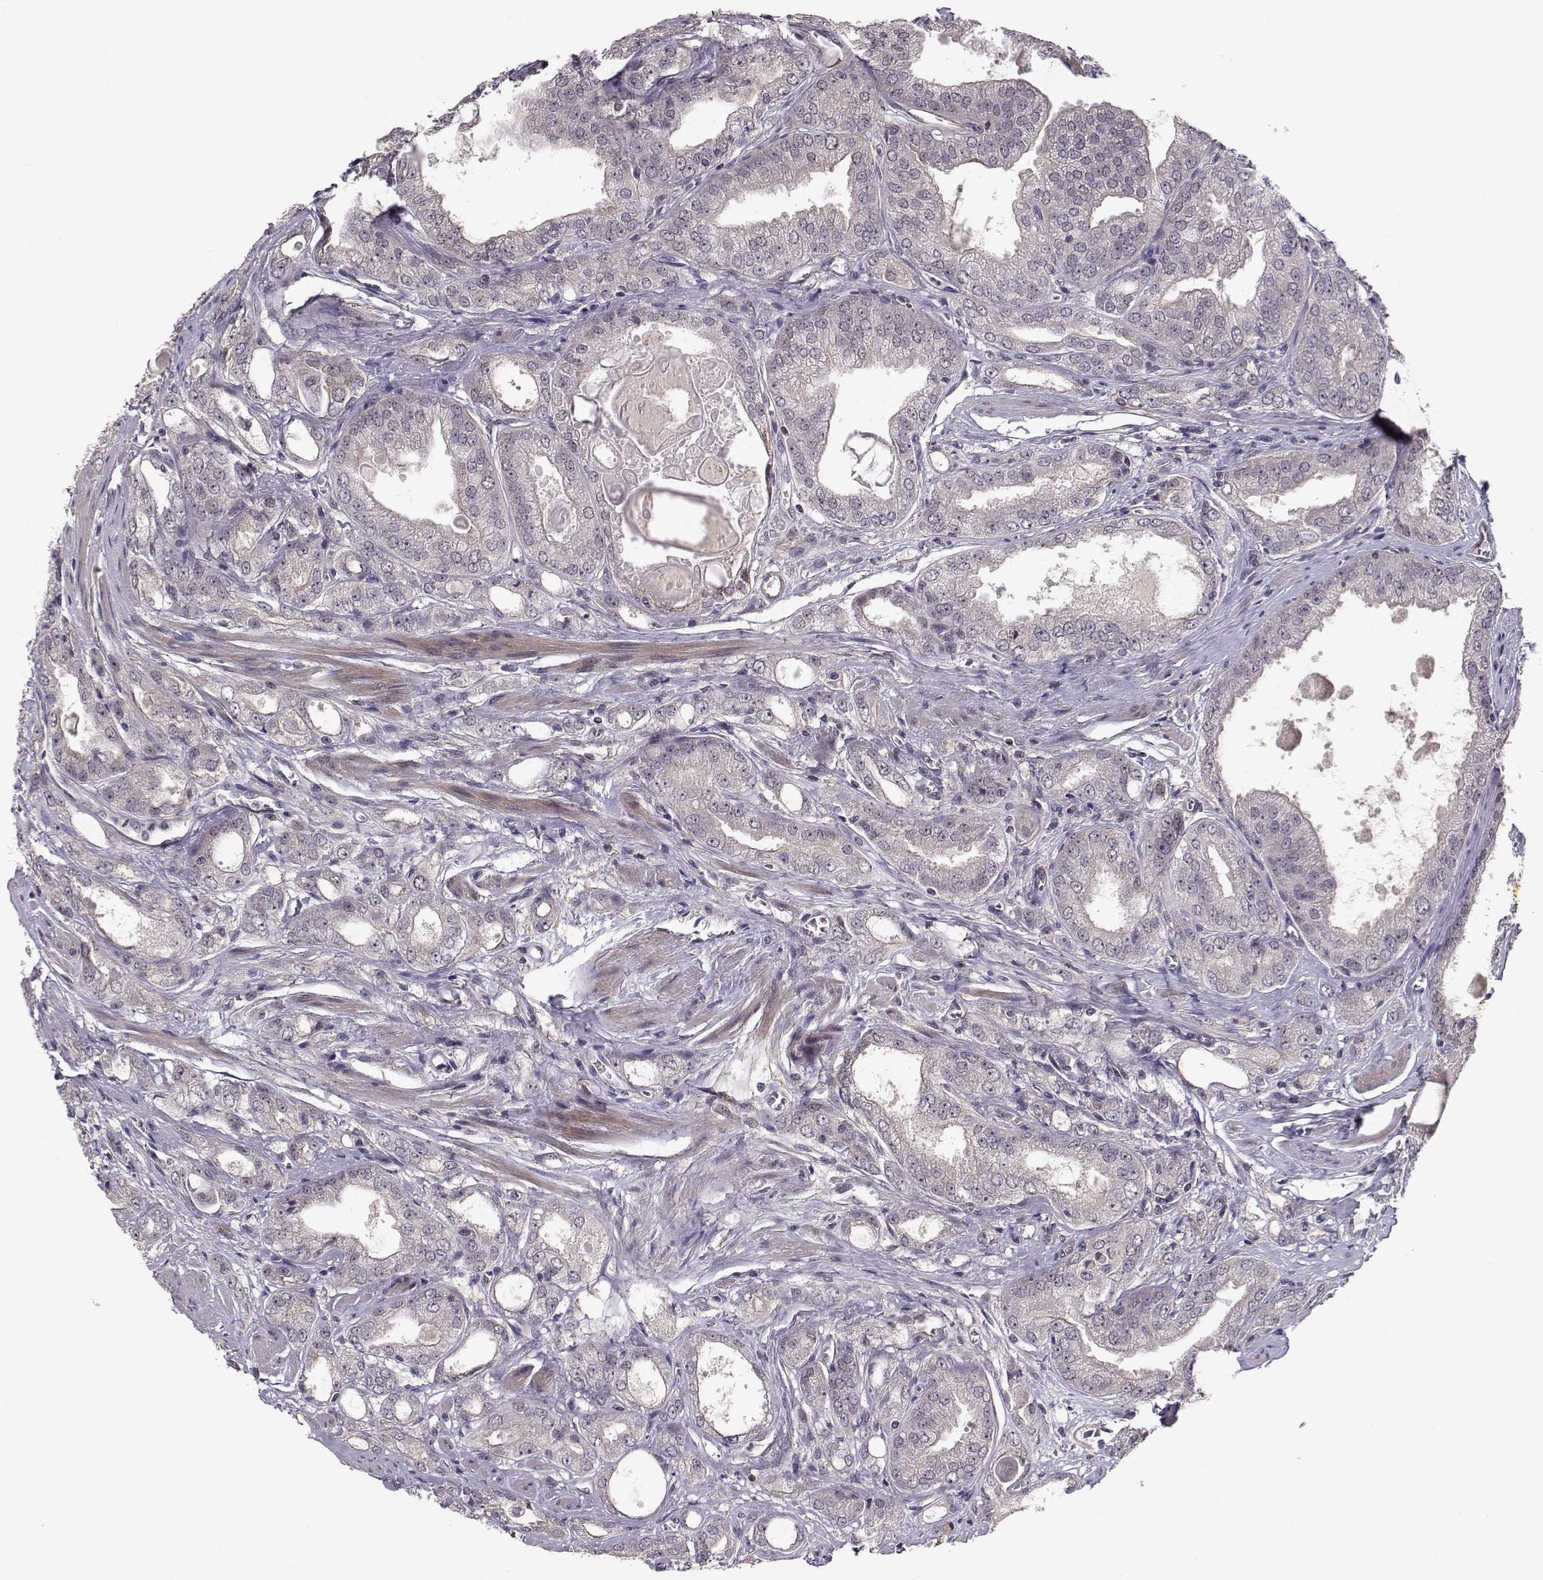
{"staining": {"intensity": "weak", "quantity": "<25%", "location": "cytoplasmic/membranous"}, "tissue": "prostate cancer", "cell_type": "Tumor cells", "image_type": "cancer", "snomed": [{"axis": "morphology", "description": "Adenocarcinoma, NOS"}, {"axis": "morphology", "description": "Adenocarcinoma, High grade"}, {"axis": "topography", "description": "Prostate"}], "caption": "Immunohistochemical staining of human adenocarcinoma (high-grade) (prostate) reveals no significant staining in tumor cells. (Stains: DAB immunohistochemistry (IHC) with hematoxylin counter stain, Microscopy: brightfield microscopy at high magnification).", "gene": "PLEKHG3", "patient": {"sex": "male", "age": 70}}